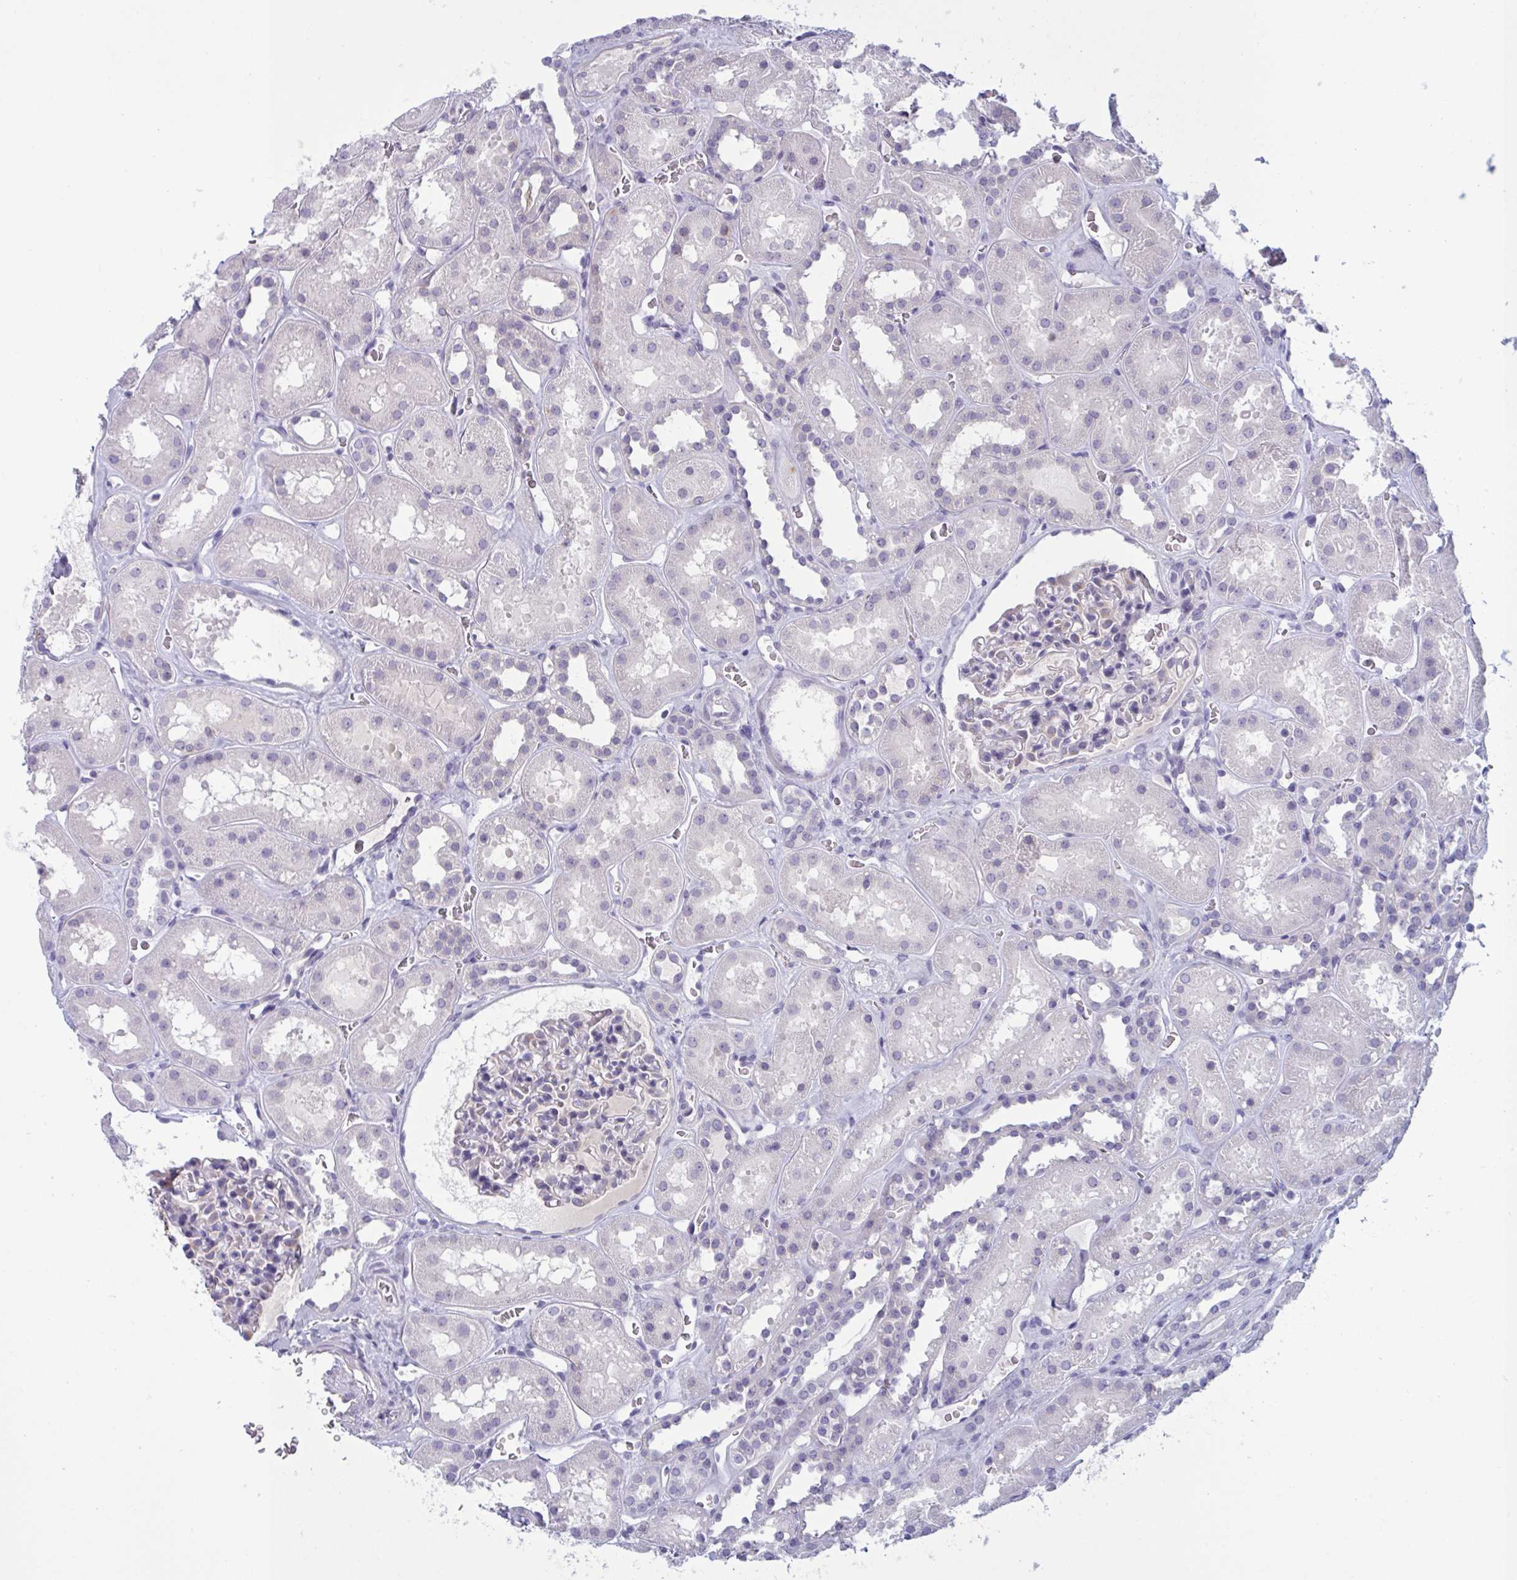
{"staining": {"intensity": "negative", "quantity": "none", "location": "none"}, "tissue": "kidney", "cell_type": "Cells in glomeruli", "image_type": "normal", "snomed": [{"axis": "morphology", "description": "Normal tissue, NOS"}, {"axis": "topography", "description": "Kidney"}], "caption": "IHC micrograph of normal kidney stained for a protein (brown), which reveals no staining in cells in glomeruli. Brightfield microscopy of immunohistochemistry (IHC) stained with DAB (3,3'-diaminobenzidine) (brown) and hematoxylin (blue), captured at high magnification.", "gene": "OR1L3", "patient": {"sex": "female", "age": 41}}